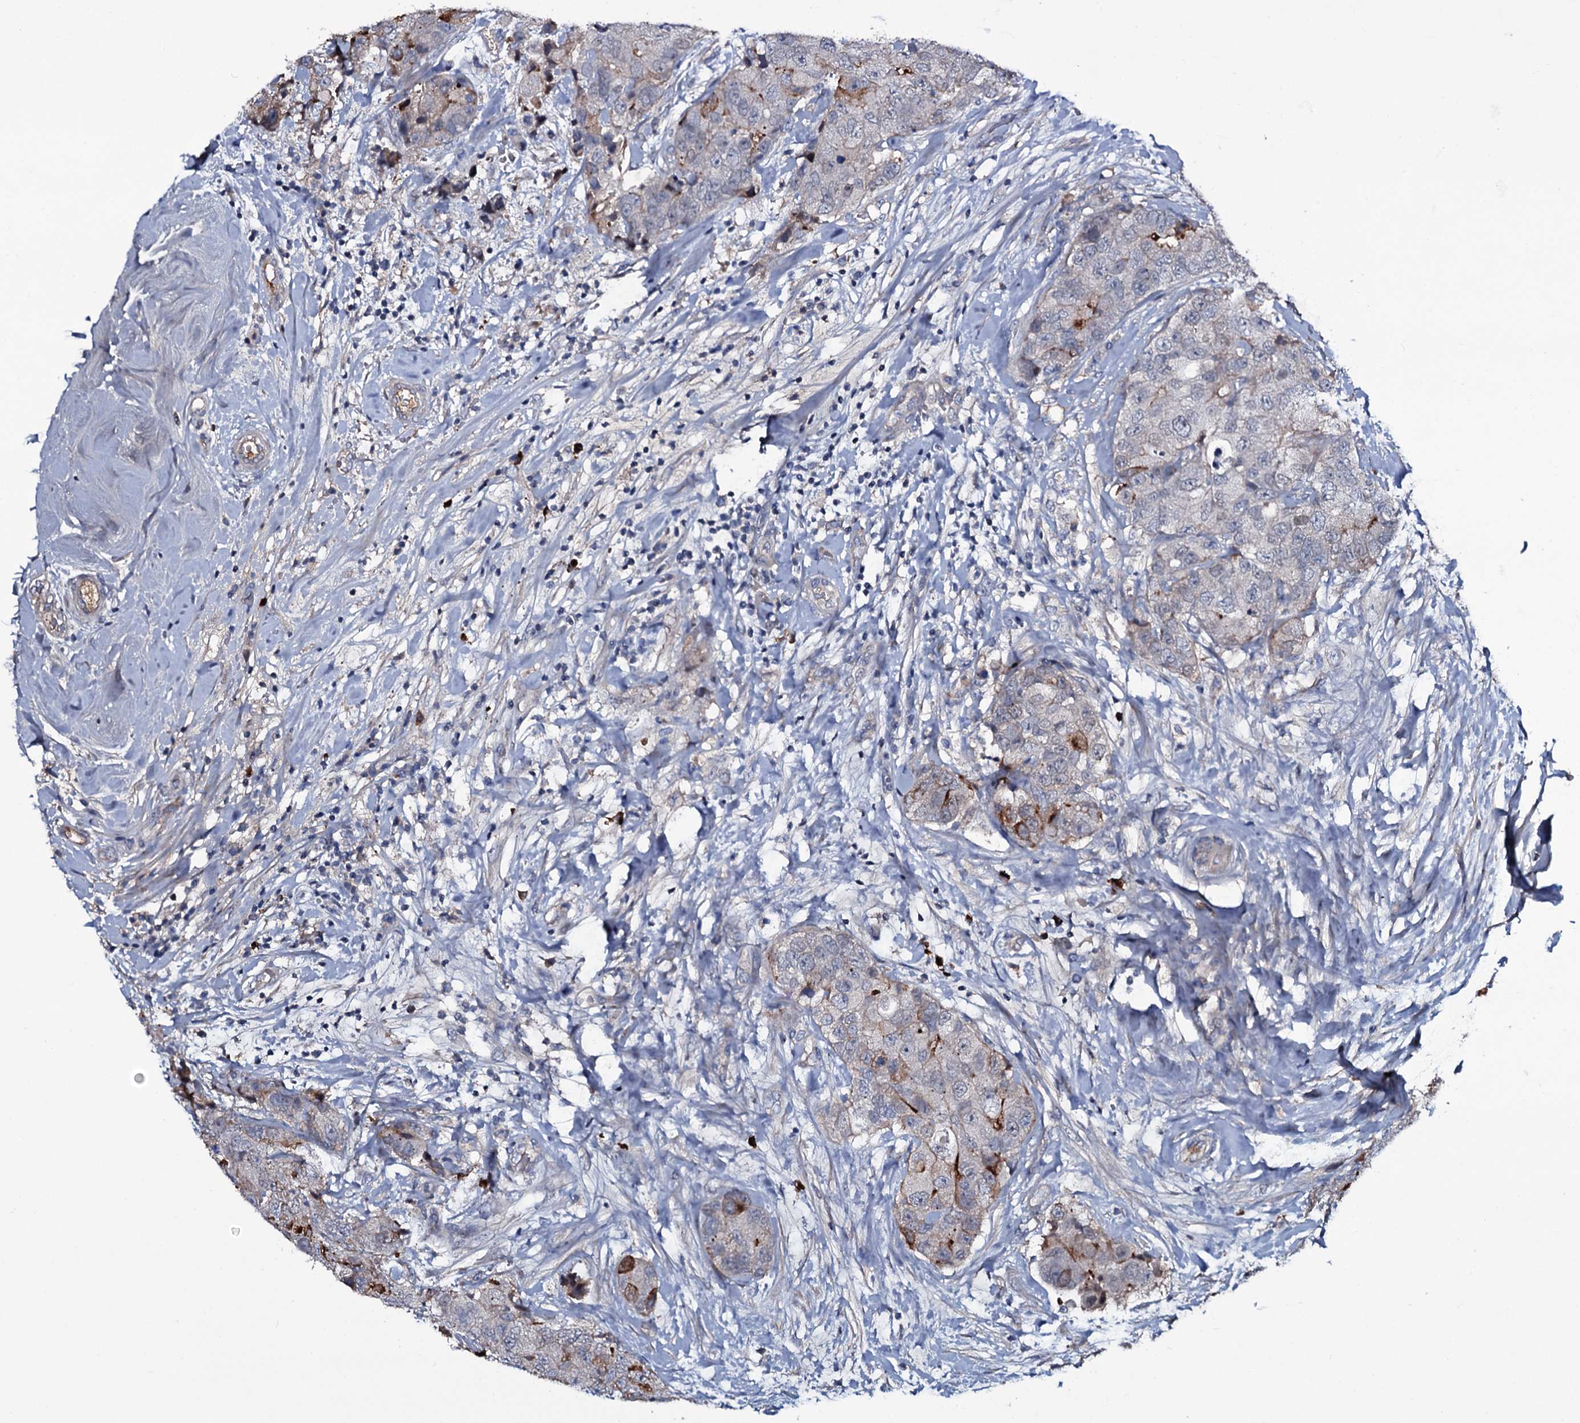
{"staining": {"intensity": "moderate", "quantity": "<25%", "location": "cytoplasmic/membranous"}, "tissue": "breast cancer", "cell_type": "Tumor cells", "image_type": "cancer", "snomed": [{"axis": "morphology", "description": "Duct carcinoma"}, {"axis": "topography", "description": "Breast"}], "caption": "This micrograph exhibits breast infiltrating ductal carcinoma stained with IHC to label a protein in brown. The cytoplasmic/membranous of tumor cells show moderate positivity for the protein. Nuclei are counter-stained blue.", "gene": "LYG2", "patient": {"sex": "female", "age": 62}}